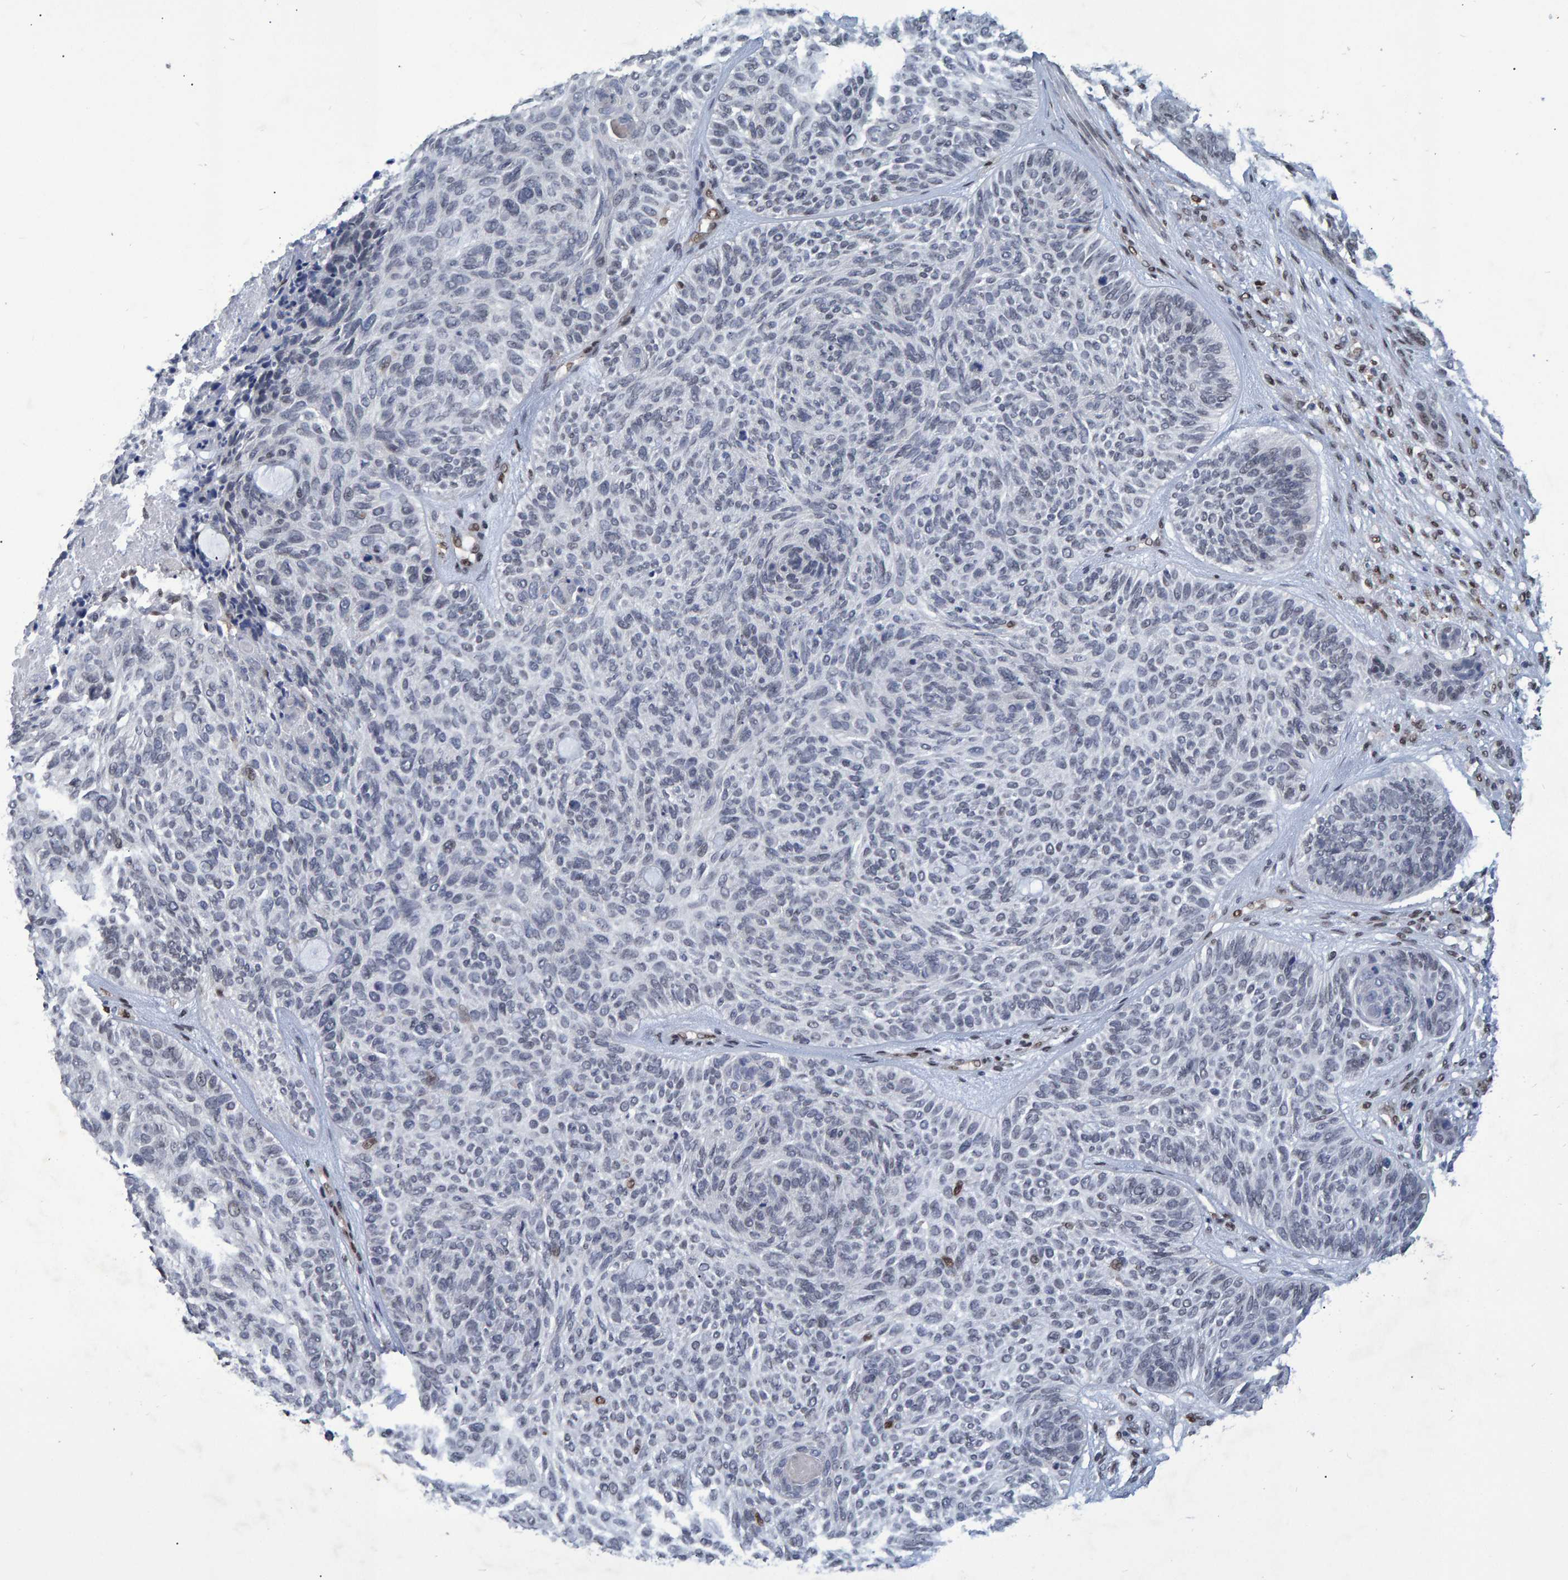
{"staining": {"intensity": "negative", "quantity": "none", "location": "none"}, "tissue": "skin cancer", "cell_type": "Tumor cells", "image_type": "cancer", "snomed": [{"axis": "morphology", "description": "Basal cell carcinoma"}, {"axis": "topography", "description": "Skin"}], "caption": "Immunohistochemistry (IHC) of human basal cell carcinoma (skin) exhibits no staining in tumor cells.", "gene": "QKI", "patient": {"sex": "male", "age": 55}}